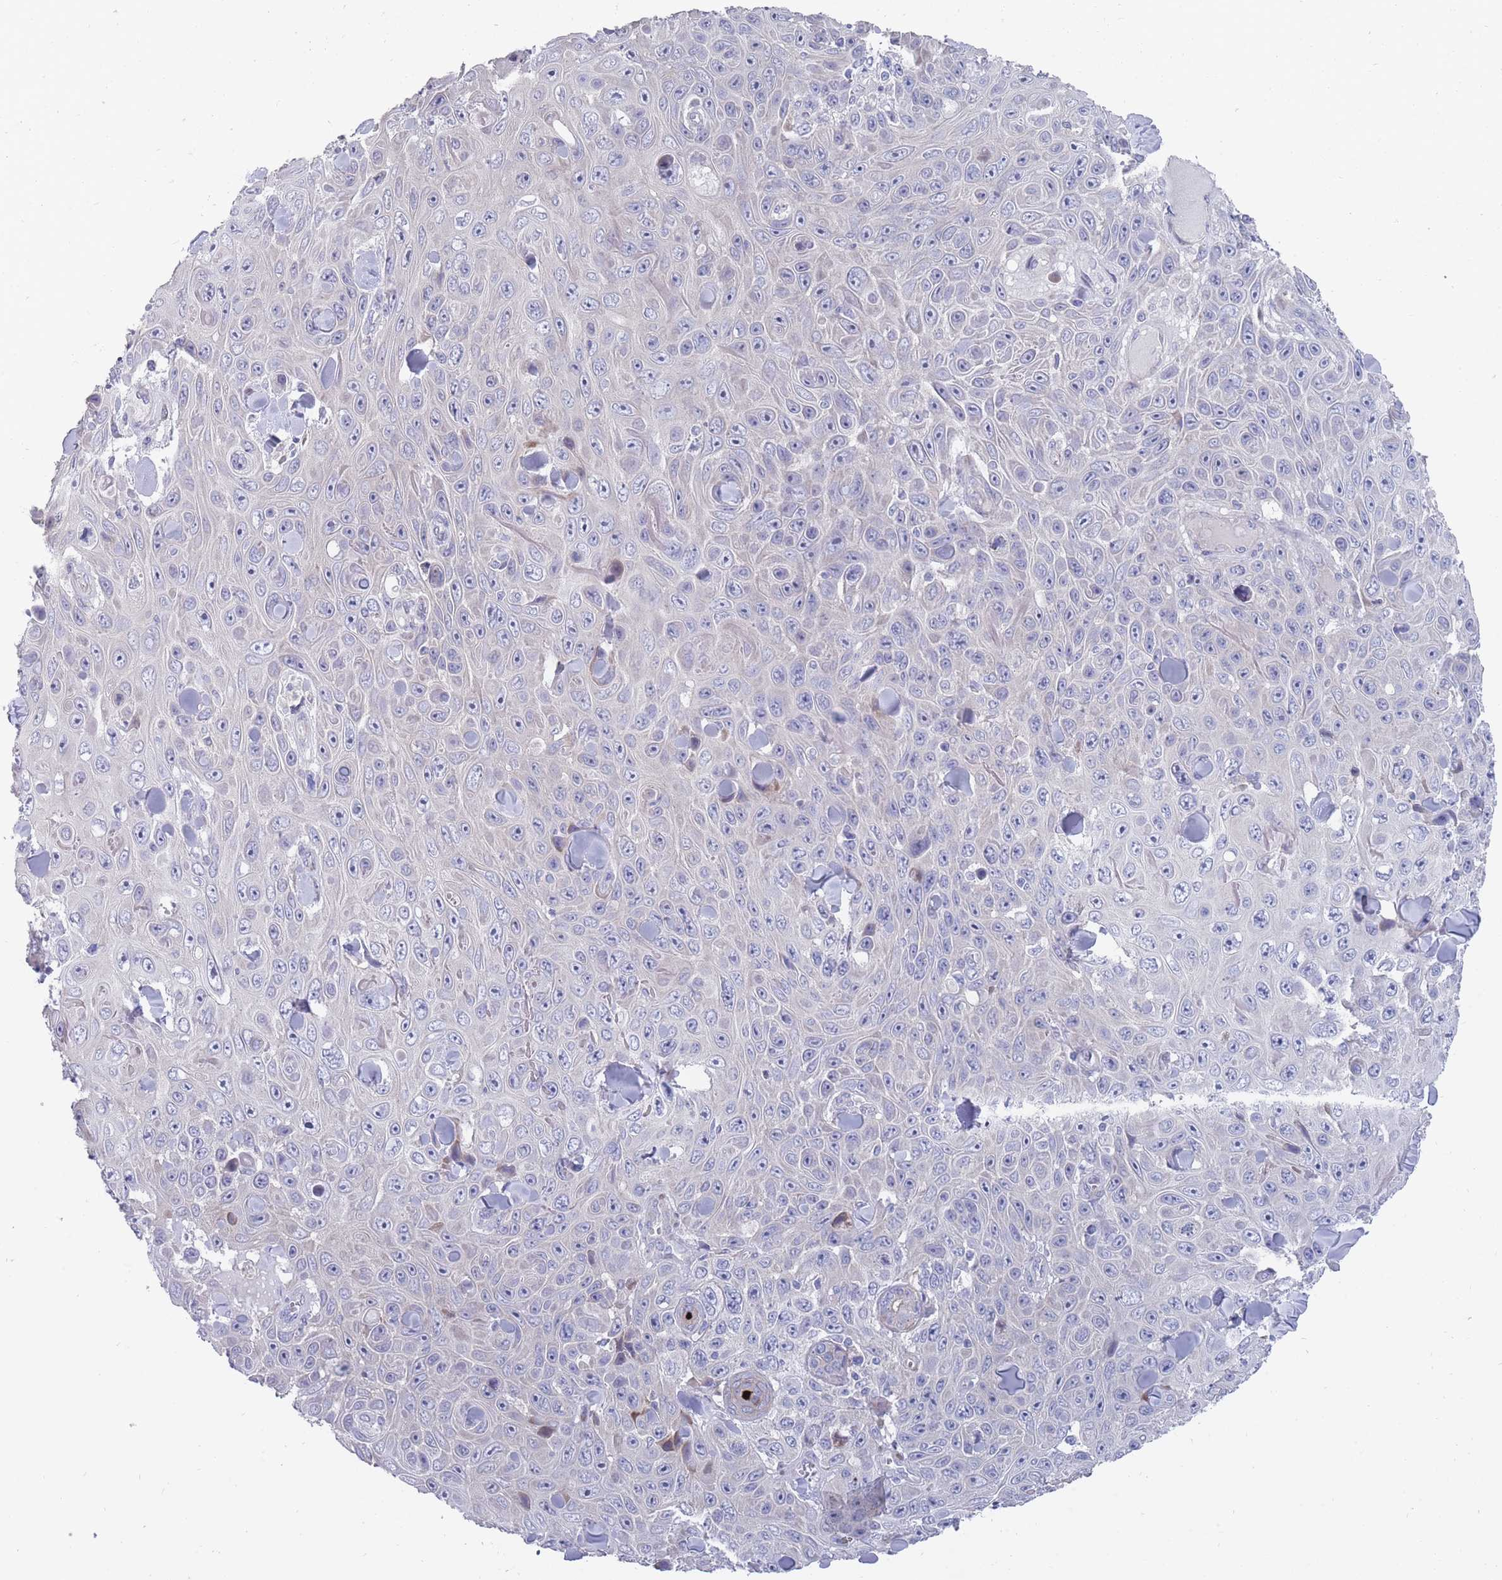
{"staining": {"intensity": "negative", "quantity": "none", "location": "none"}, "tissue": "skin cancer", "cell_type": "Tumor cells", "image_type": "cancer", "snomed": [{"axis": "morphology", "description": "Squamous cell carcinoma, NOS"}, {"axis": "topography", "description": "Skin"}], "caption": "IHC micrograph of neoplastic tissue: skin cancer (squamous cell carcinoma) stained with DAB (3,3'-diaminobenzidine) exhibits no significant protein positivity in tumor cells.", "gene": "PIGU", "patient": {"sex": "male", "age": 82}}